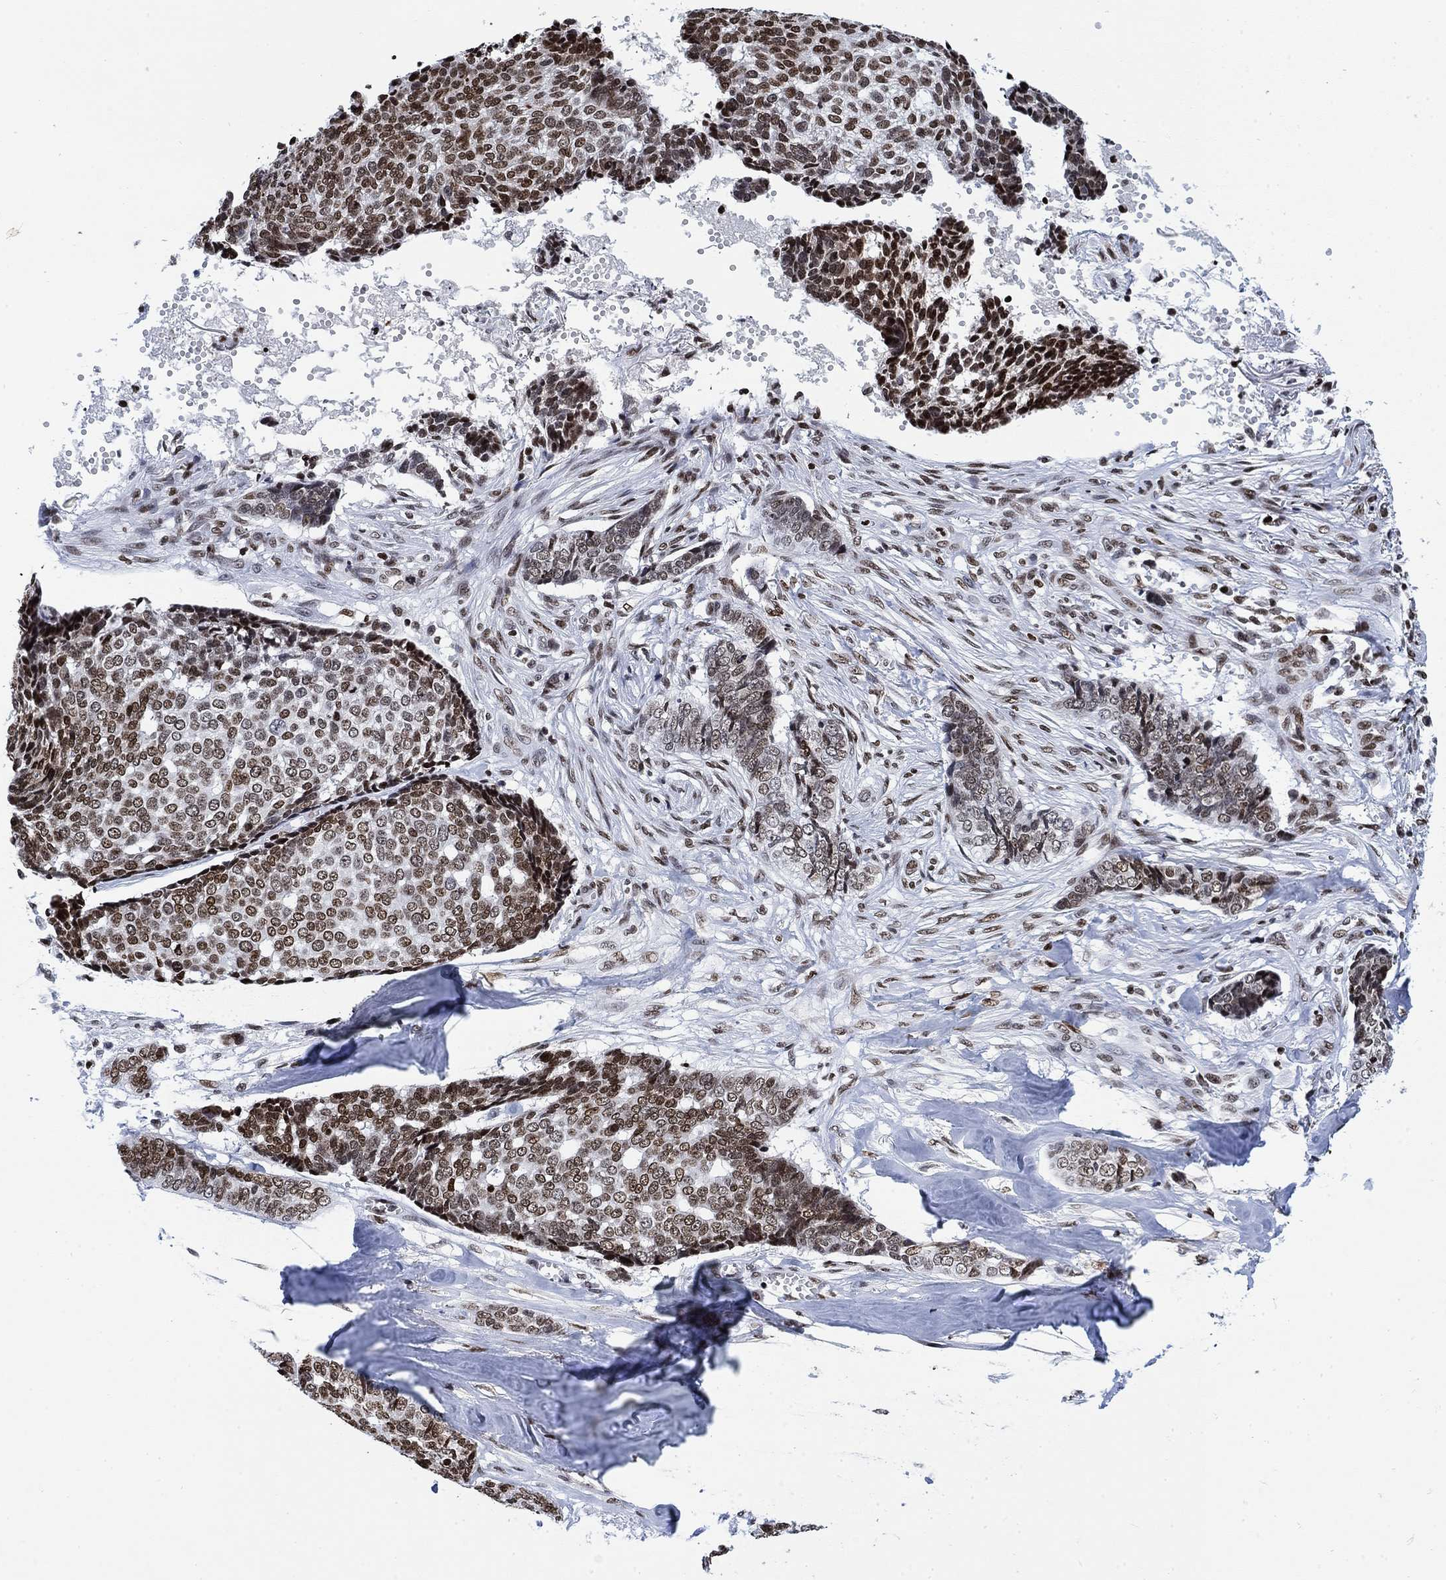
{"staining": {"intensity": "strong", "quantity": ">75%", "location": "nuclear"}, "tissue": "skin cancer", "cell_type": "Tumor cells", "image_type": "cancer", "snomed": [{"axis": "morphology", "description": "Basal cell carcinoma"}, {"axis": "topography", "description": "Skin"}], "caption": "A brown stain highlights strong nuclear positivity of a protein in skin basal cell carcinoma tumor cells. The protein is stained brown, and the nuclei are stained in blue (DAB (3,3'-diaminobenzidine) IHC with brightfield microscopy, high magnification).", "gene": "H1-10", "patient": {"sex": "male", "age": 86}}